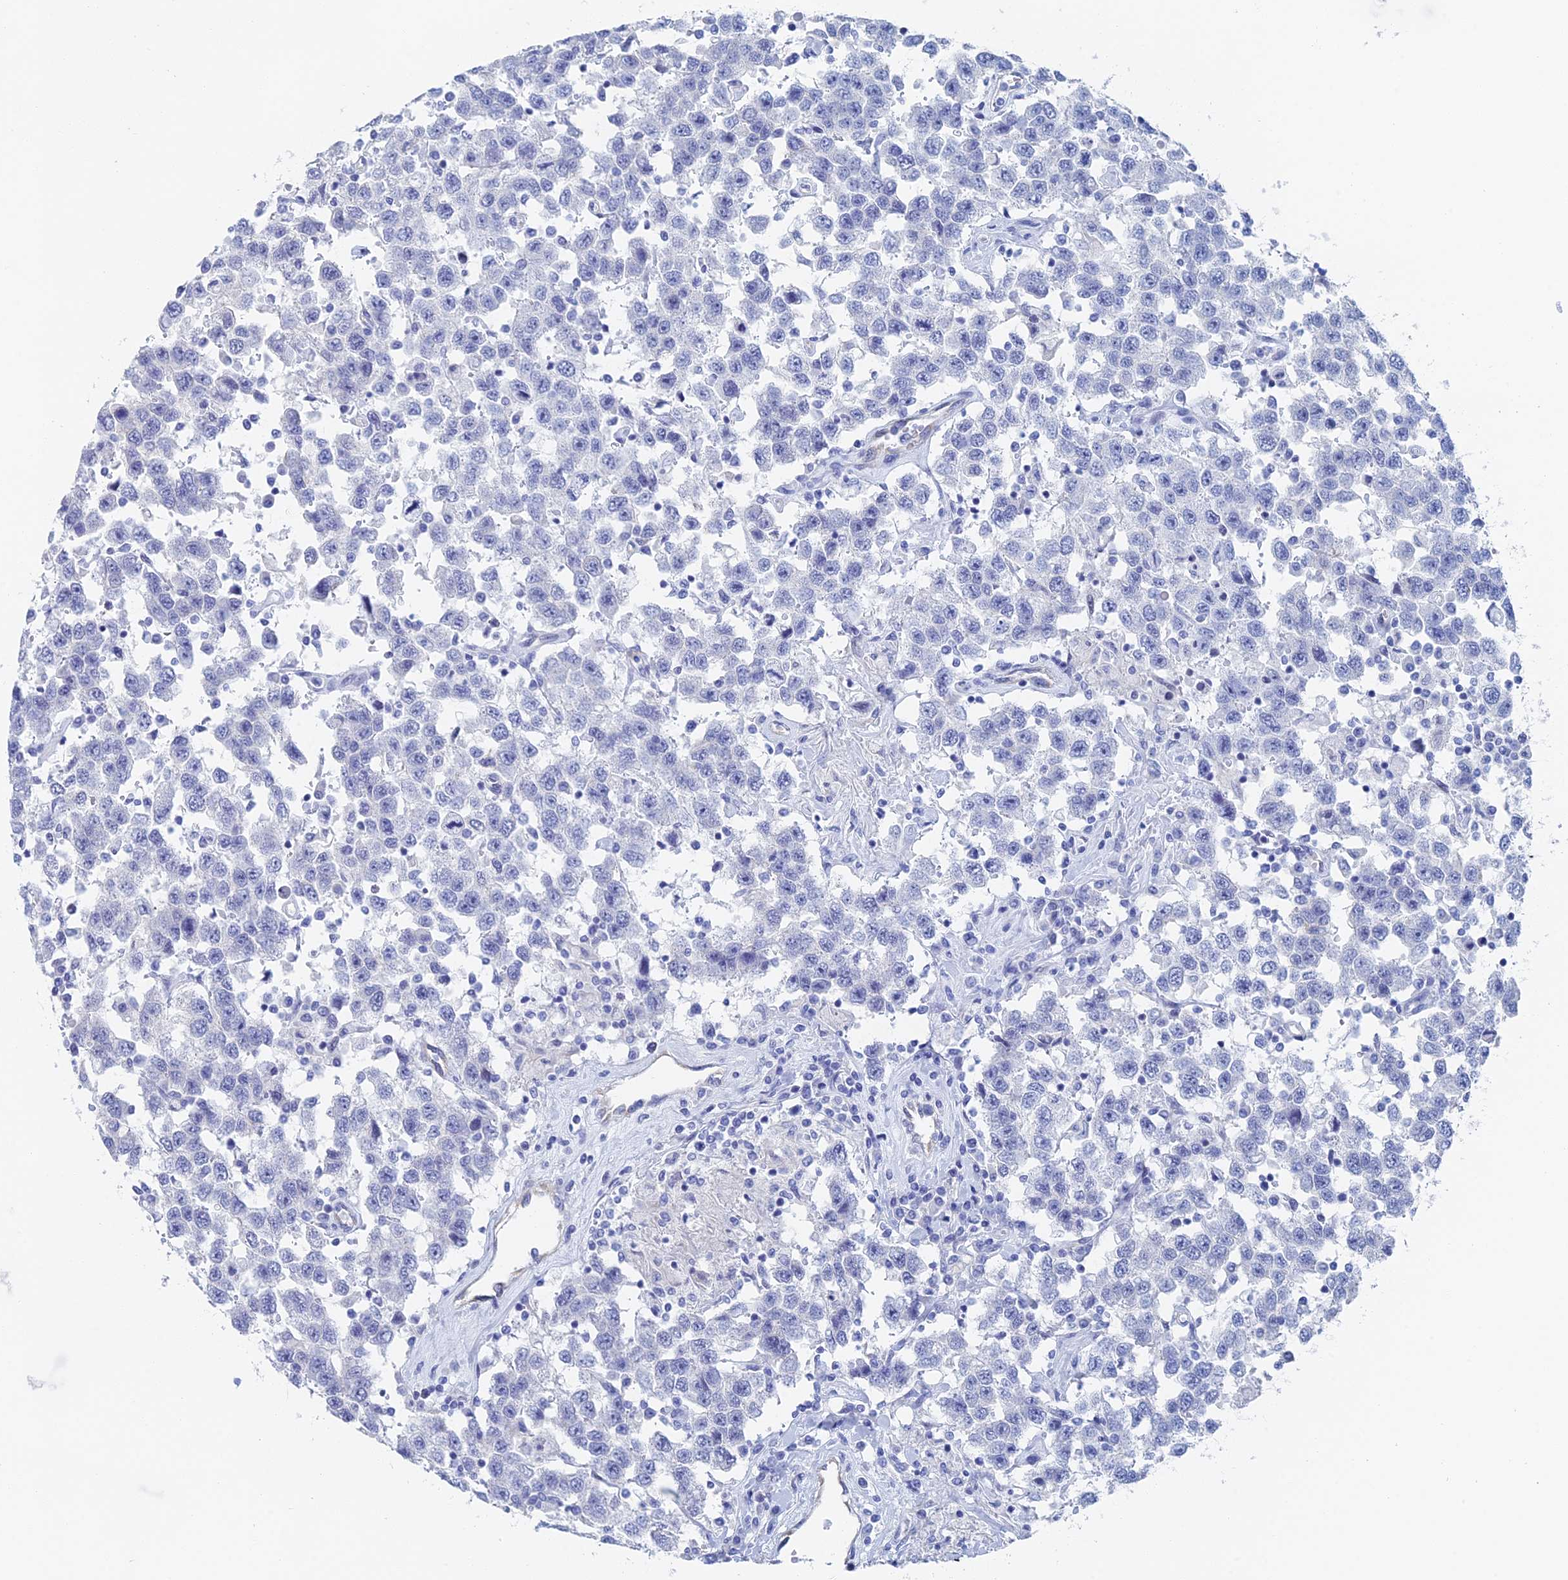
{"staining": {"intensity": "negative", "quantity": "none", "location": "none"}, "tissue": "testis cancer", "cell_type": "Tumor cells", "image_type": "cancer", "snomed": [{"axis": "morphology", "description": "Seminoma, NOS"}, {"axis": "topography", "description": "Testis"}], "caption": "Immunohistochemistry photomicrograph of neoplastic tissue: testis seminoma stained with DAB (3,3'-diaminobenzidine) demonstrates no significant protein expression in tumor cells. (DAB immunohistochemistry with hematoxylin counter stain).", "gene": "KCNK18", "patient": {"sex": "male", "age": 41}}